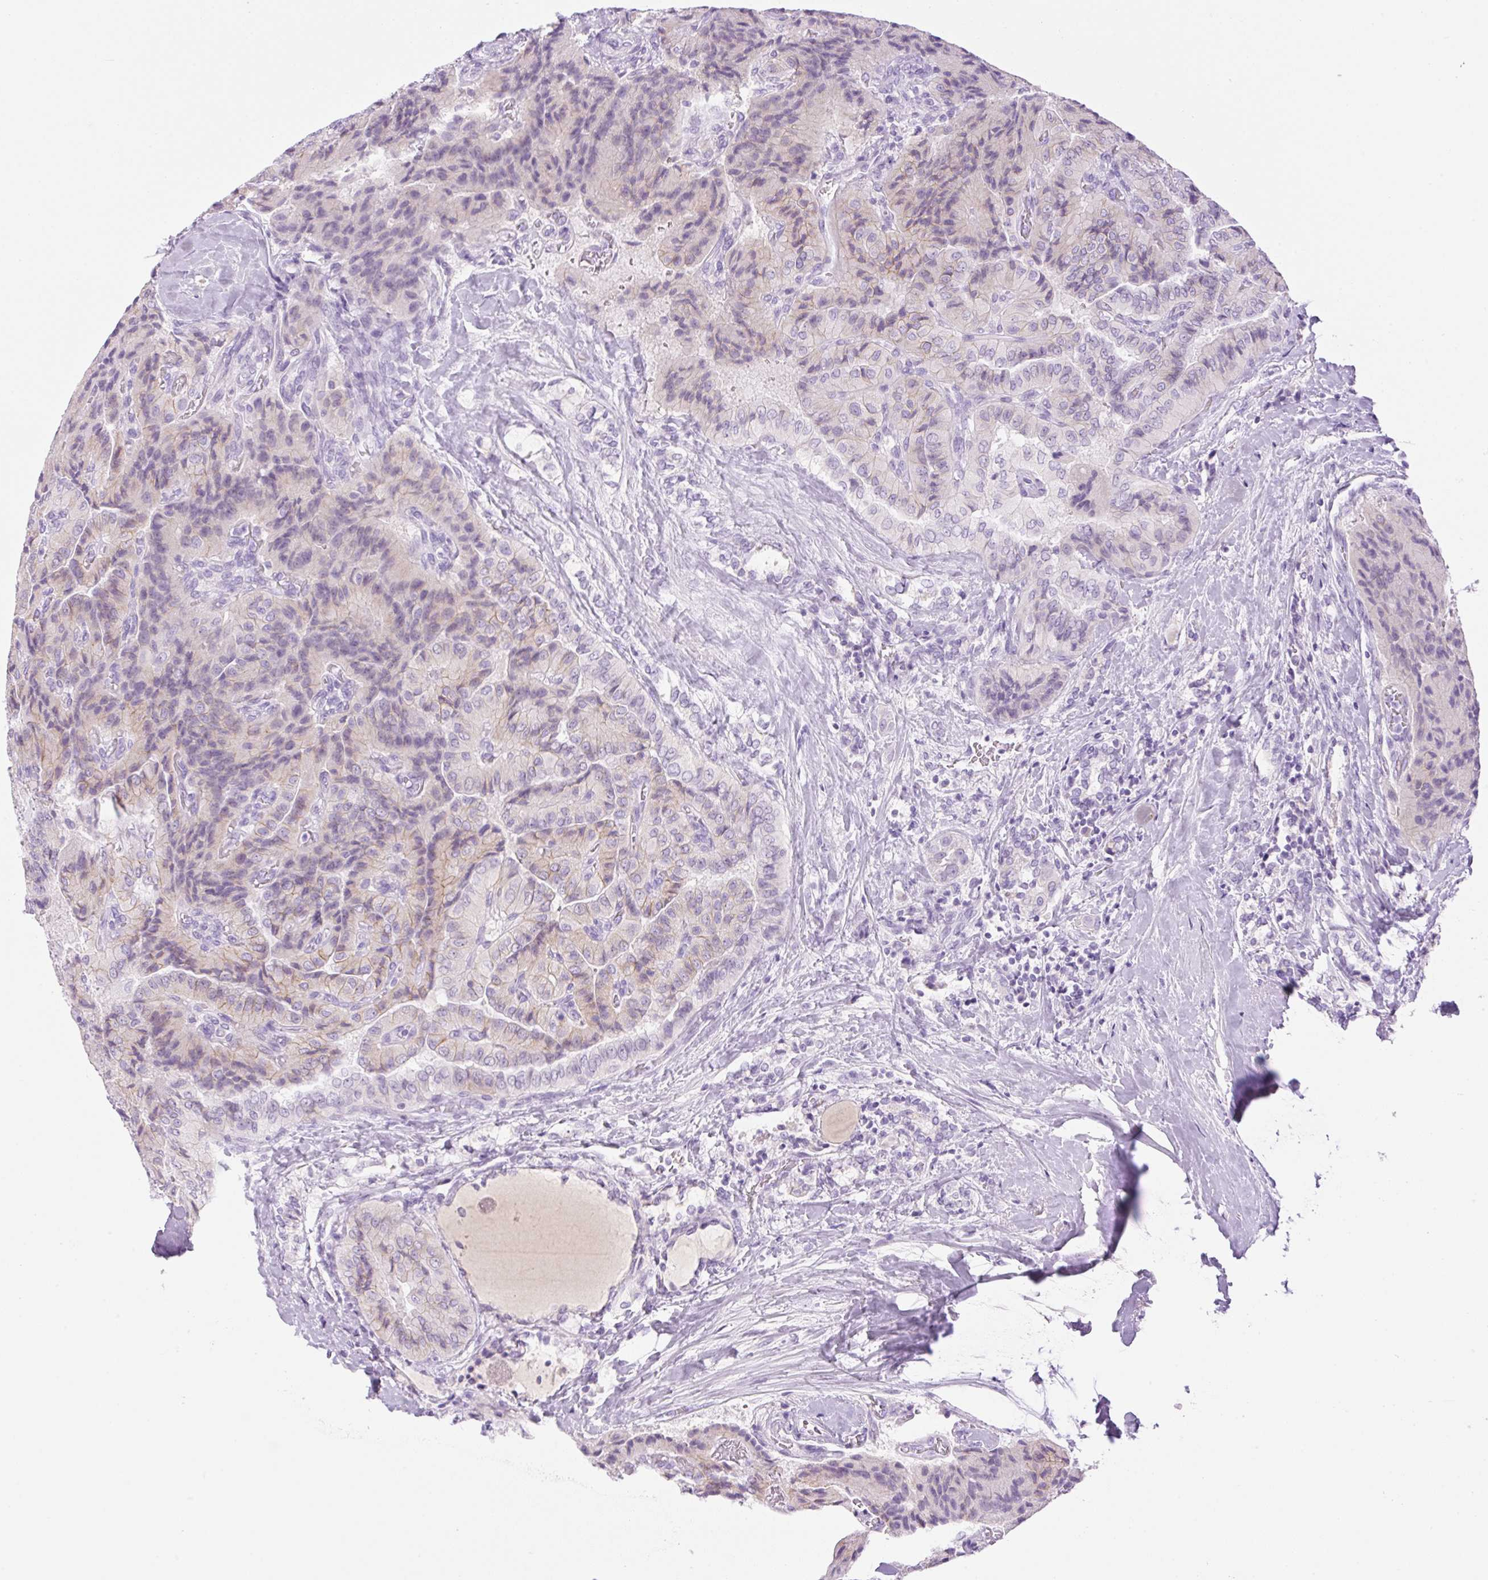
{"staining": {"intensity": "weak", "quantity": "<25%", "location": "cytoplasmic/membranous"}, "tissue": "thyroid cancer", "cell_type": "Tumor cells", "image_type": "cancer", "snomed": [{"axis": "morphology", "description": "Normal tissue, NOS"}, {"axis": "morphology", "description": "Papillary adenocarcinoma, NOS"}, {"axis": "topography", "description": "Thyroid gland"}], "caption": "Papillary adenocarcinoma (thyroid) was stained to show a protein in brown. There is no significant positivity in tumor cells. (DAB (3,3'-diaminobenzidine) immunohistochemistry (IHC), high magnification).", "gene": "PALM3", "patient": {"sex": "female", "age": 59}}